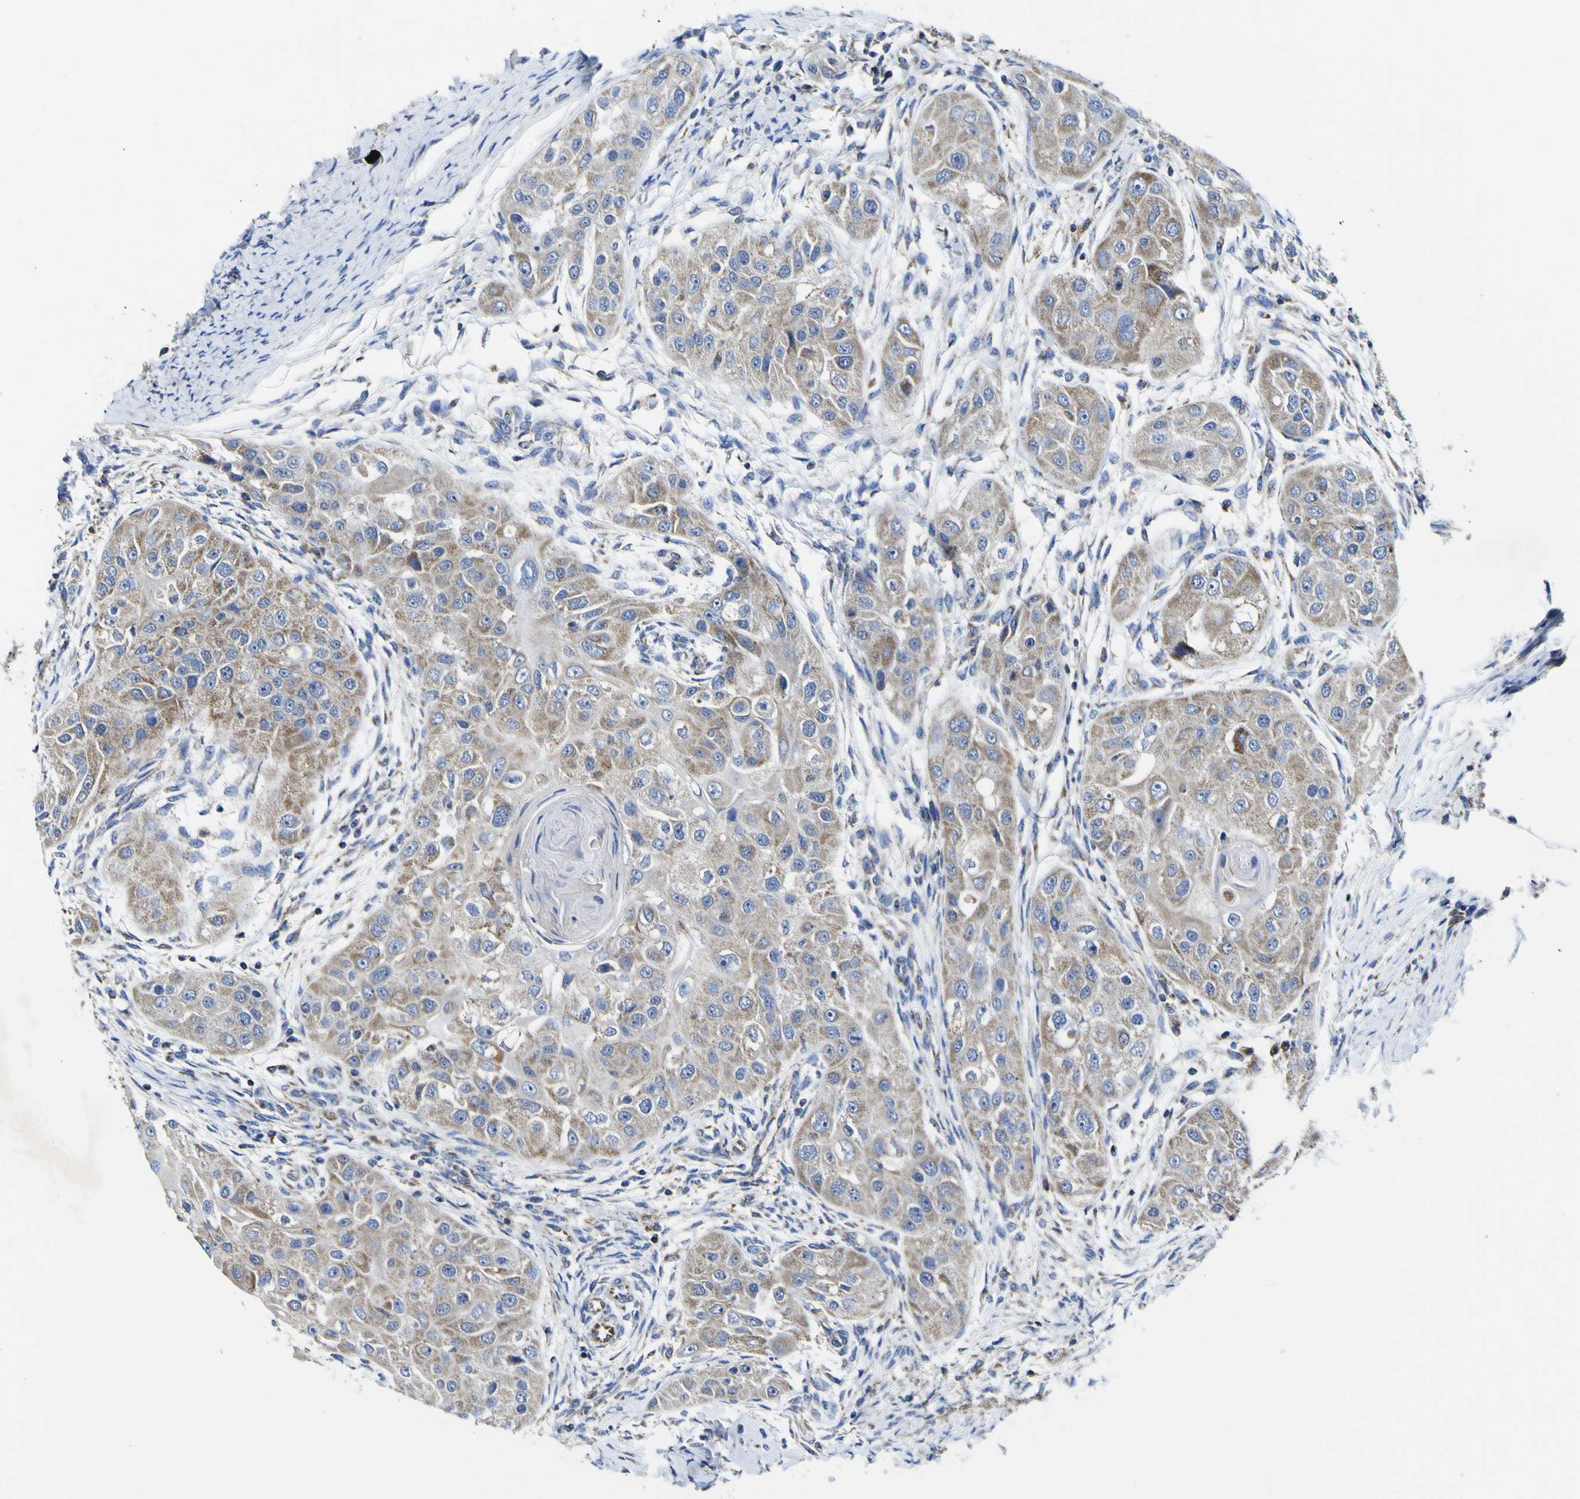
{"staining": {"intensity": "moderate", "quantity": ">75%", "location": "cytoplasmic/membranous"}, "tissue": "head and neck cancer", "cell_type": "Tumor cells", "image_type": "cancer", "snomed": [{"axis": "morphology", "description": "Normal tissue, NOS"}, {"axis": "morphology", "description": "Squamous cell carcinoma, NOS"}, {"axis": "topography", "description": "Skeletal muscle"}, {"axis": "topography", "description": "Head-Neck"}], "caption": "Protein positivity by immunohistochemistry shows moderate cytoplasmic/membranous expression in approximately >75% of tumor cells in head and neck cancer (squamous cell carcinoma). (DAB IHC with brightfield microscopy, high magnification).", "gene": "CCDC90B", "patient": {"sex": "male", "age": 51}}